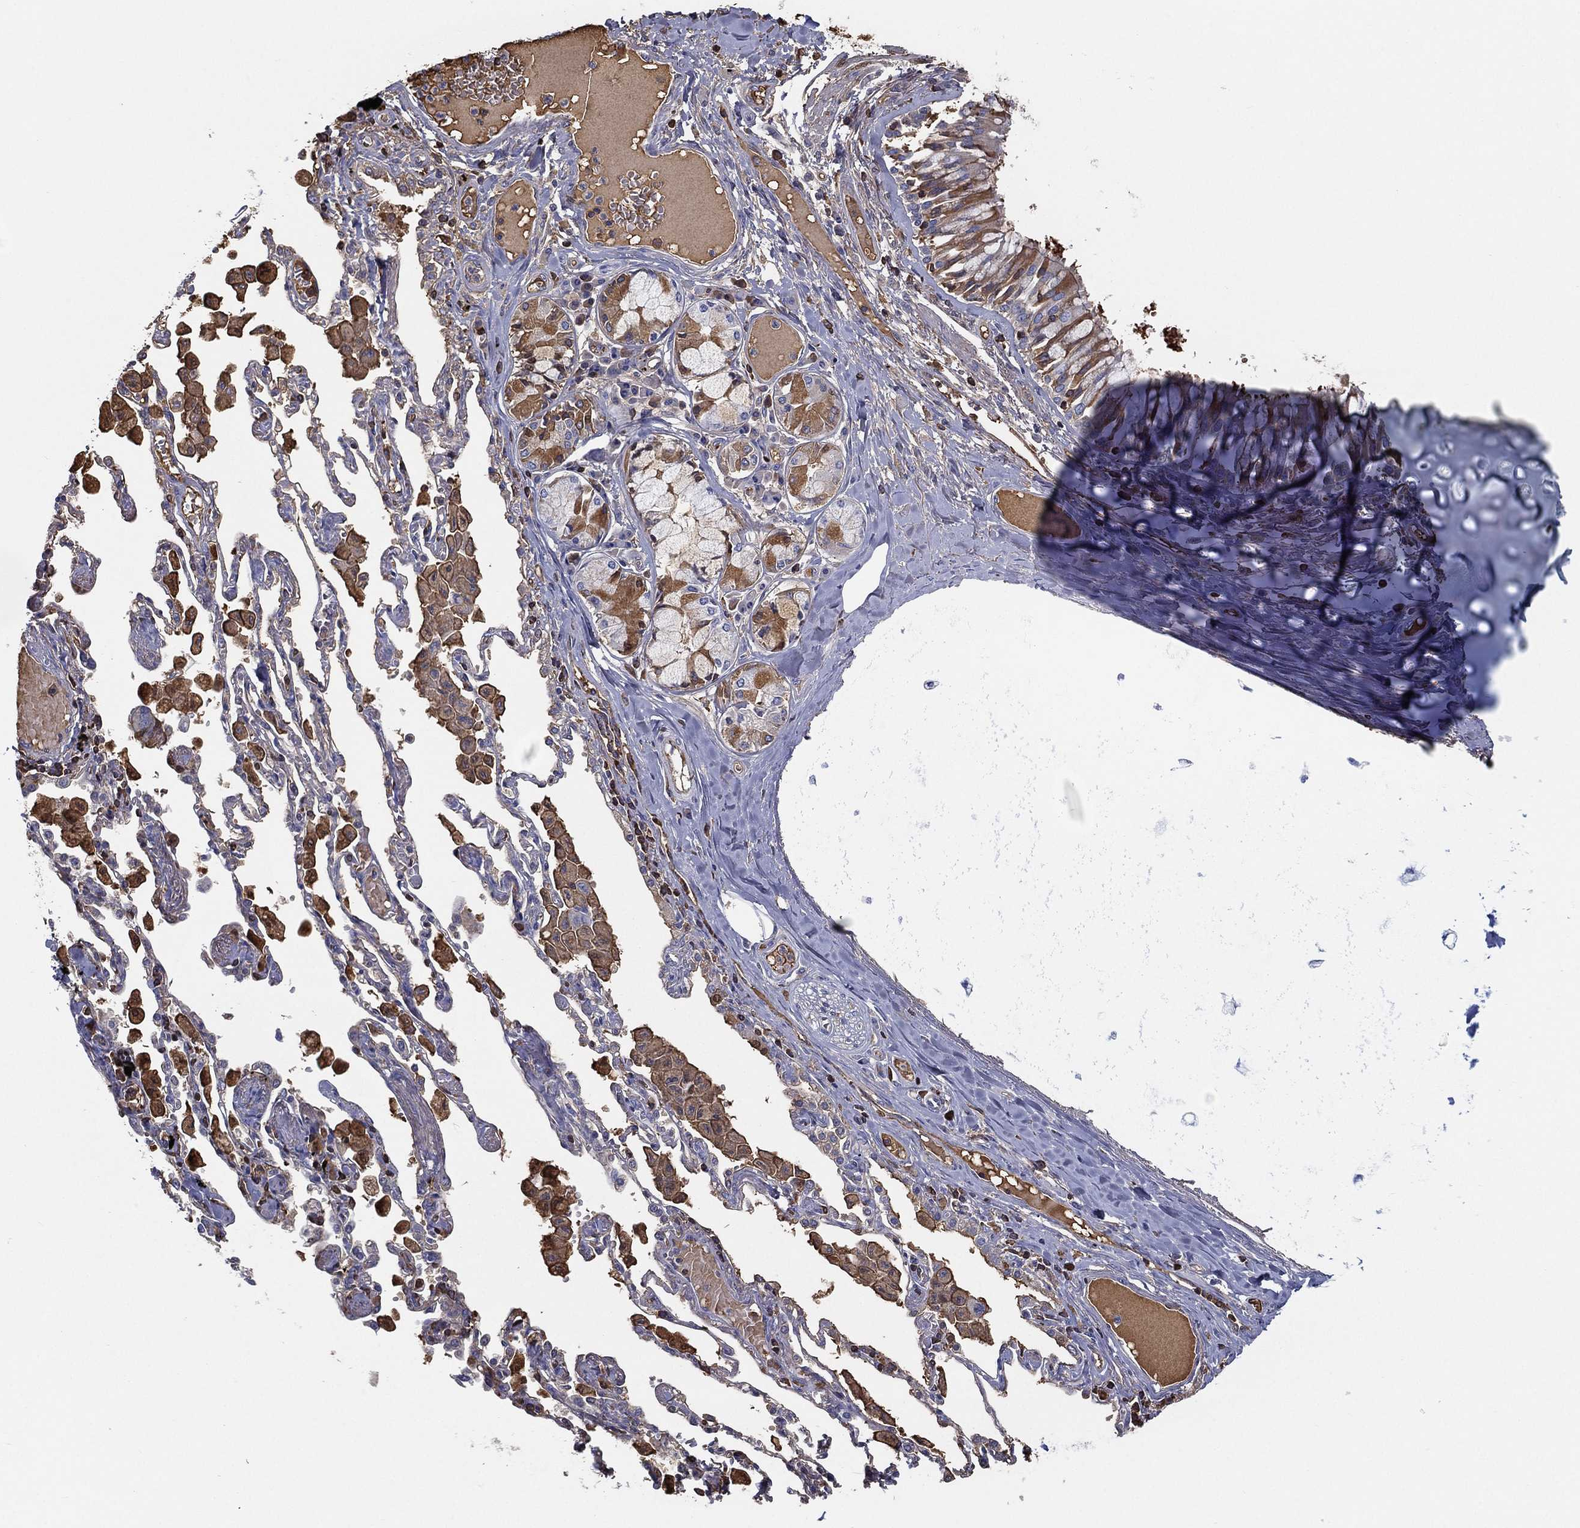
{"staining": {"intensity": "moderate", "quantity": "<25%", "location": "cytoplasmic/membranous"}, "tissue": "bronchus", "cell_type": "Respiratory epithelial cells", "image_type": "normal", "snomed": [{"axis": "morphology", "description": "Normal tissue, NOS"}, {"axis": "morphology", "description": "Squamous cell carcinoma, NOS"}, {"axis": "topography", "description": "Cartilage tissue"}, {"axis": "topography", "description": "Bronchus"}, {"axis": "topography", "description": "Lung"}], "caption": "Immunohistochemical staining of unremarkable bronchus reveals <25% levels of moderate cytoplasmic/membranous protein expression in approximately <25% of respiratory epithelial cells.", "gene": "IFNB1", "patient": {"sex": "female", "age": 49}}